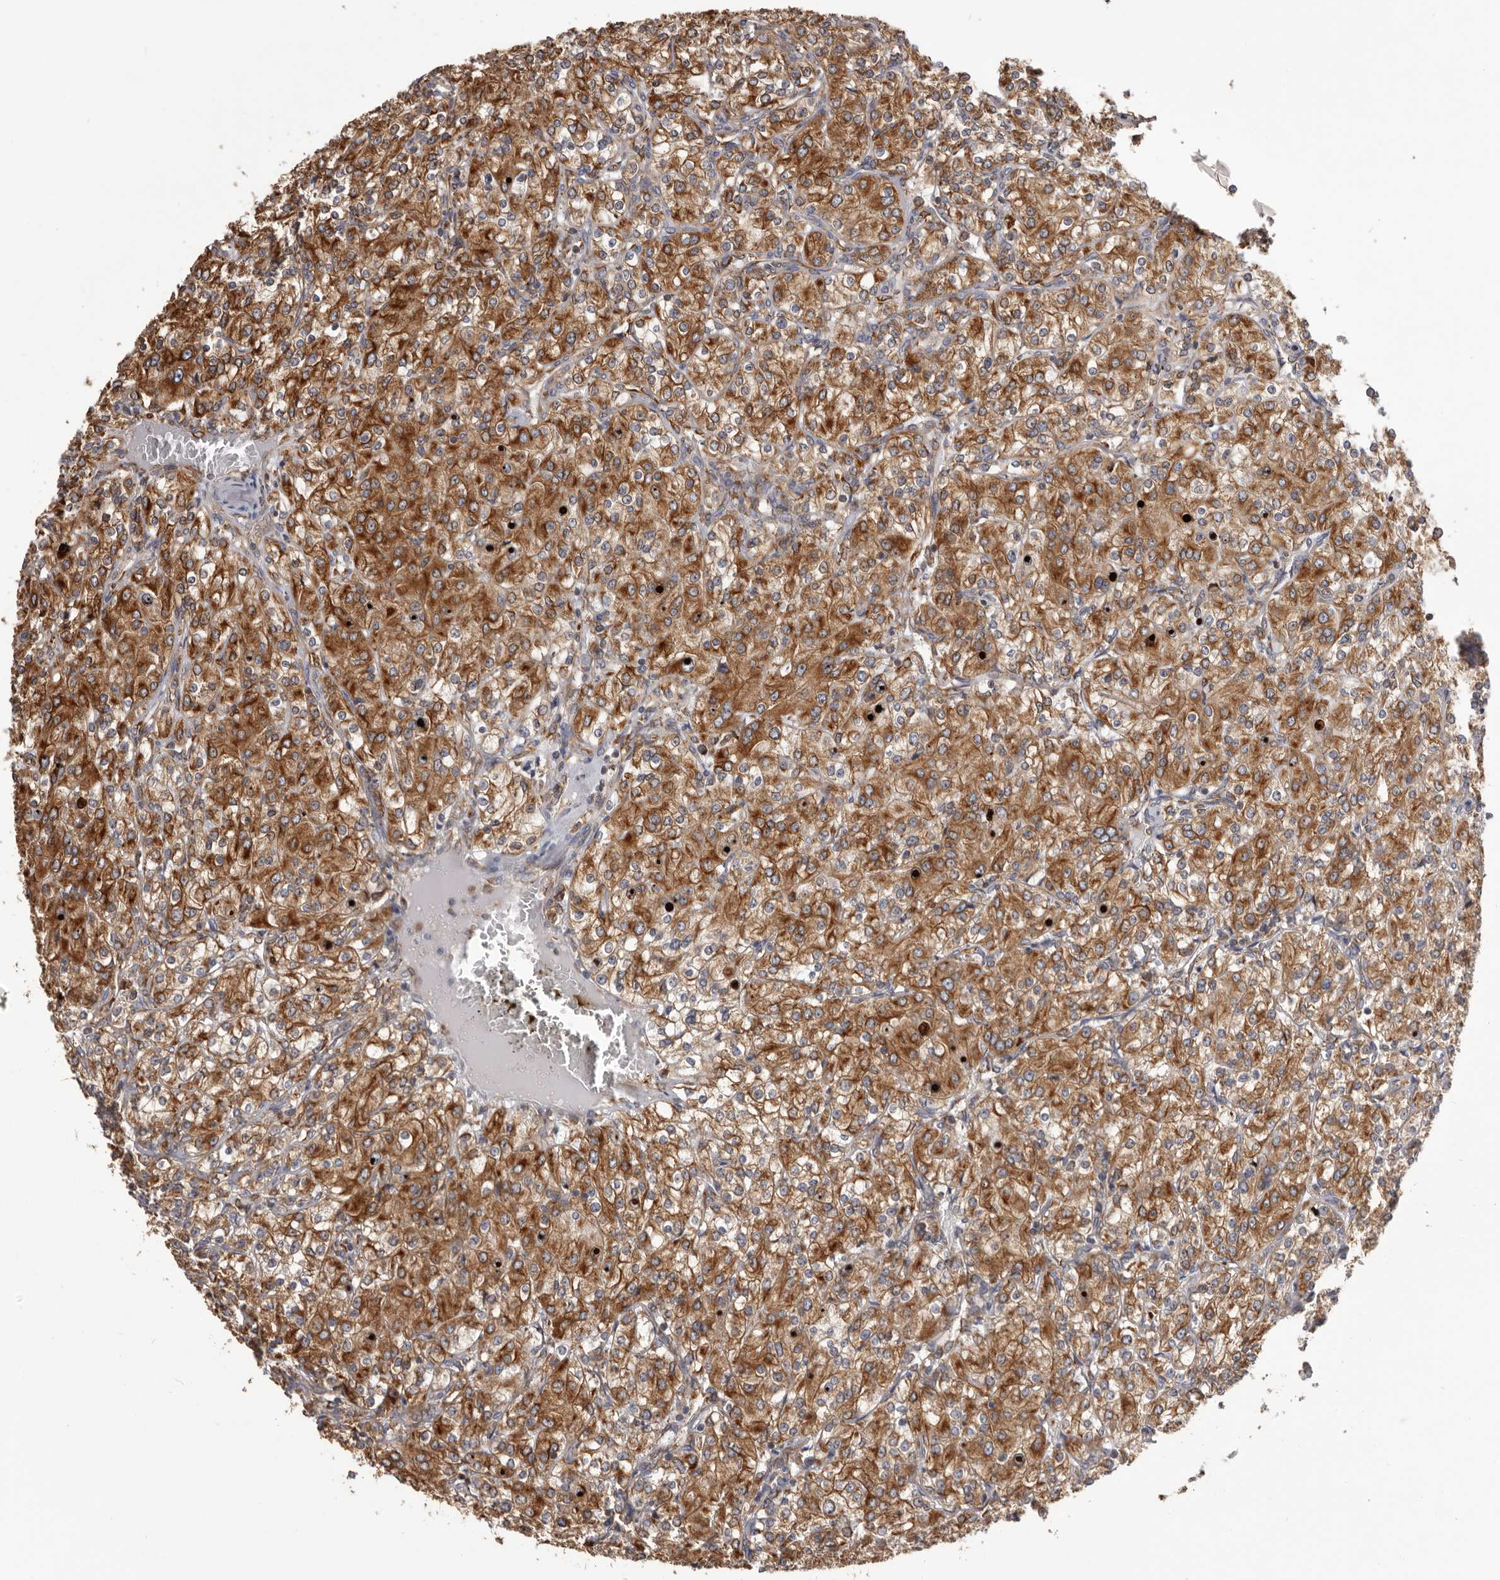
{"staining": {"intensity": "moderate", "quantity": ">75%", "location": "cytoplasmic/membranous"}, "tissue": "renal cancer", "cell_type": "Tumor cells", "image_type": "cancer", "snomed": [{"axis": "morphology", "description": "Adenocarcinoma, NOS"}, {"axis": "topography", "description": "Kidney"}], "caption": "This is a histology image of immunohistochemistry staining of adenocarcinoma (renal), which shows moderate positivity in the cytoplasmic/membranous of tumor cells.", "gene": "QRSL1", "patient": {"sex": "male", "age": 77}}